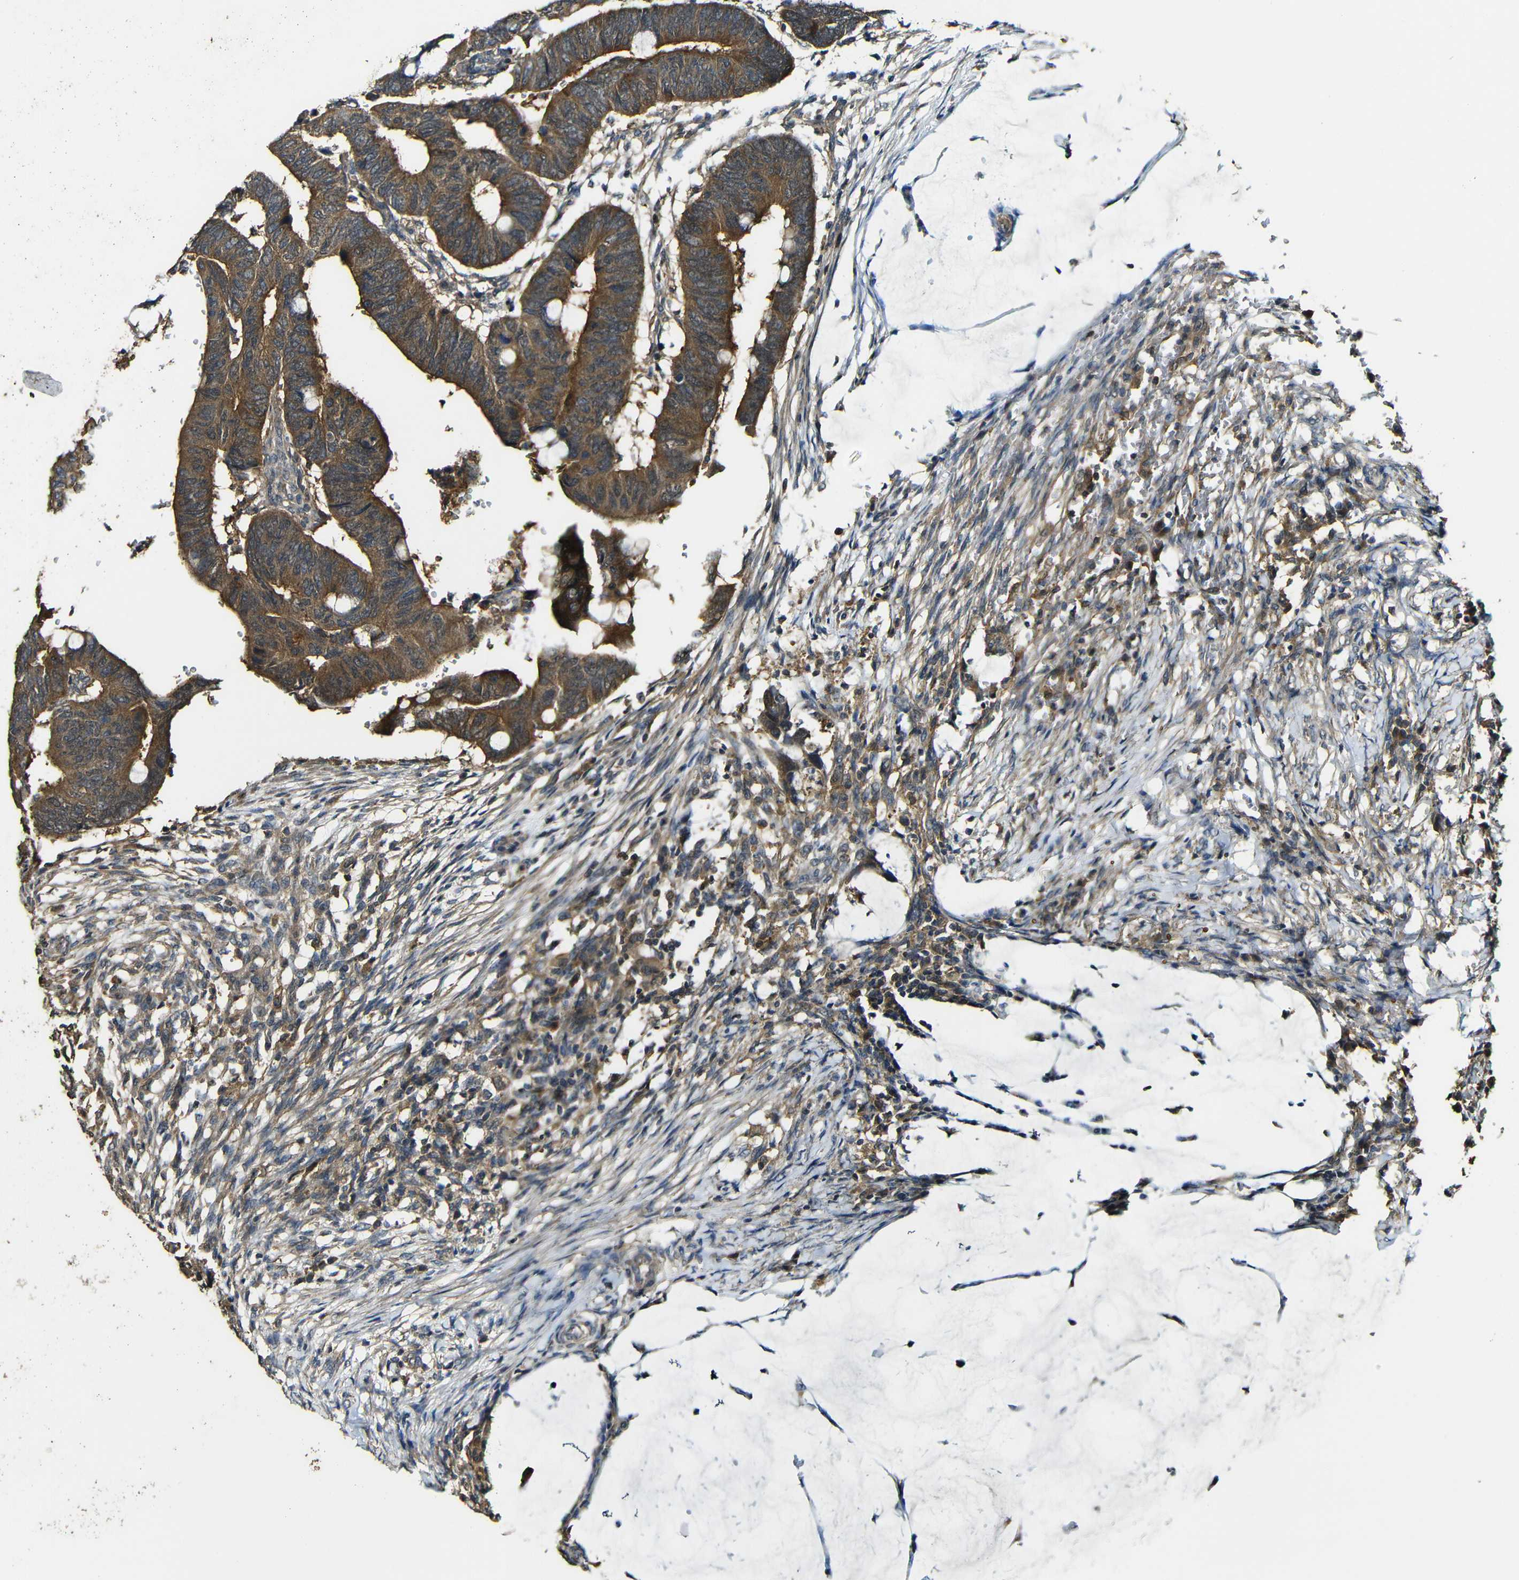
{"staining": {"intensity": "strong", "quantity": ">75%", "location": "cytoplasmic/membranous"}, "tissue": "colorectal cancer", "cell_type": "Tumor cells", "image_type": "cancer", "snomed": [{"axis": "morphology", "description": "Normal tissue, NOS"}, {"axis": "morphology", "description": "Adenocarcinoma, NOS"}, {"axis": "topography", "description": "Rectum"}, {"axis": "topography", "description": "Peripheral nerve tissue"}], "caption": "Protein positivity by immunohistochemistry (IHC) displays strong cytoplasmic/membranous positivity in approximately >75% of tumor cells in adenocarcinoma (colorectal). The staining was performed using DAB to visualize the protein expression in brown, while the nuclei were stained in blue with hematoxylin (Magnification: 20x).", "gene": "CASP8", "patient": {"sex": "male", "age": 92}}